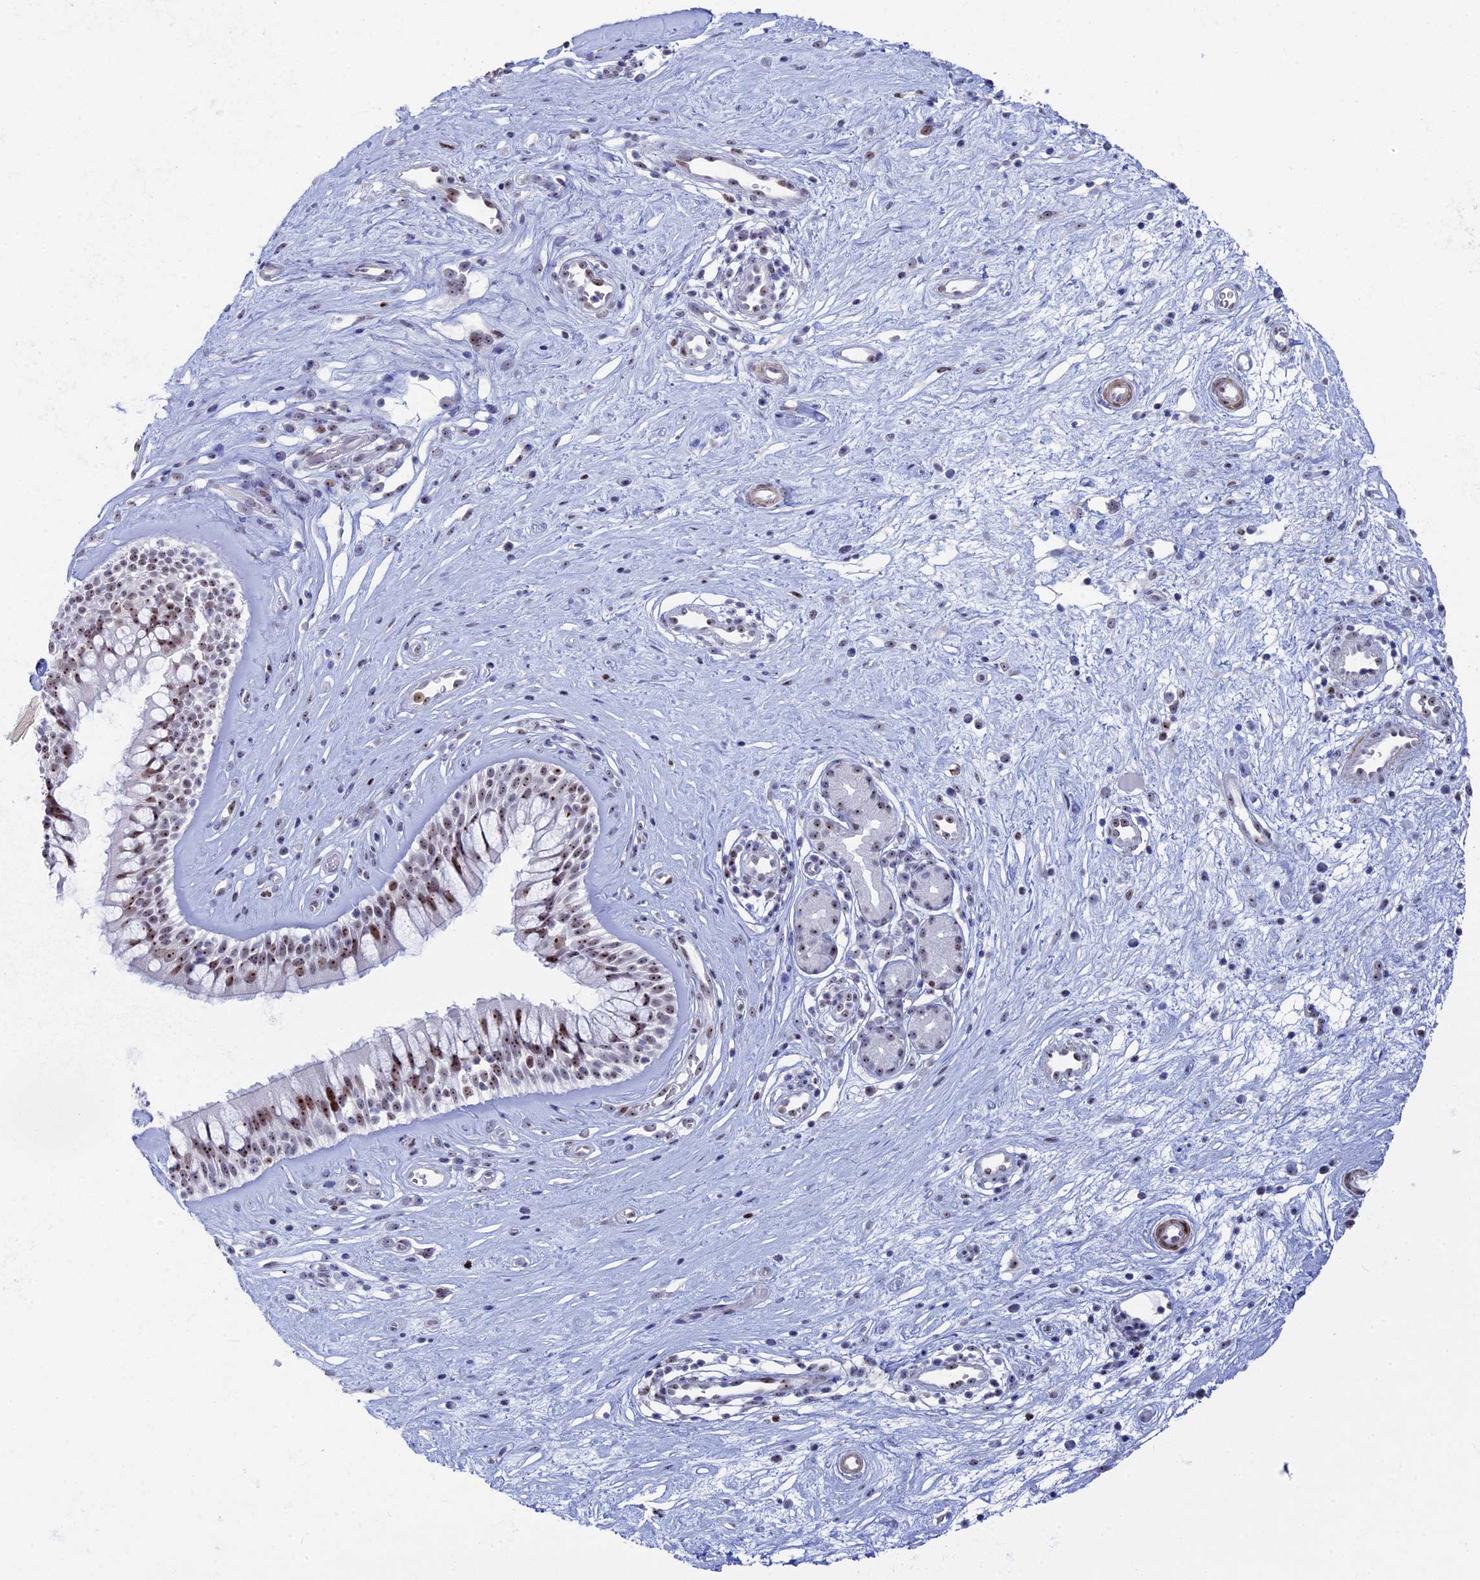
{"staining": {"intensity": "moderate", "quantity": ">75%", "location": "nuclear"}, "tissue": "nasopharynx", "cell_type": "Respiratory epithelial cells", "image_type": "normal", "snomed": [{"axis": "morphology", "description": "Normal tissue, NOS"}, {"axis": "topography", "description": "Nasopharynx"}], "caption": "The image demonstrates immunohistochemical staining of unremarkable nasopharynx. There is moderate nuclear expression is appreciated in about >75% of respiratory epithelial cells. The staining is performed using DAB (3,3'-diaminobenzidine) brown chromogen to label protein expression. The nuclei are counter-stained blue using hematoxylin.", "gene": "CCDC86", "patient": {"sex": "male", "age": 32}}